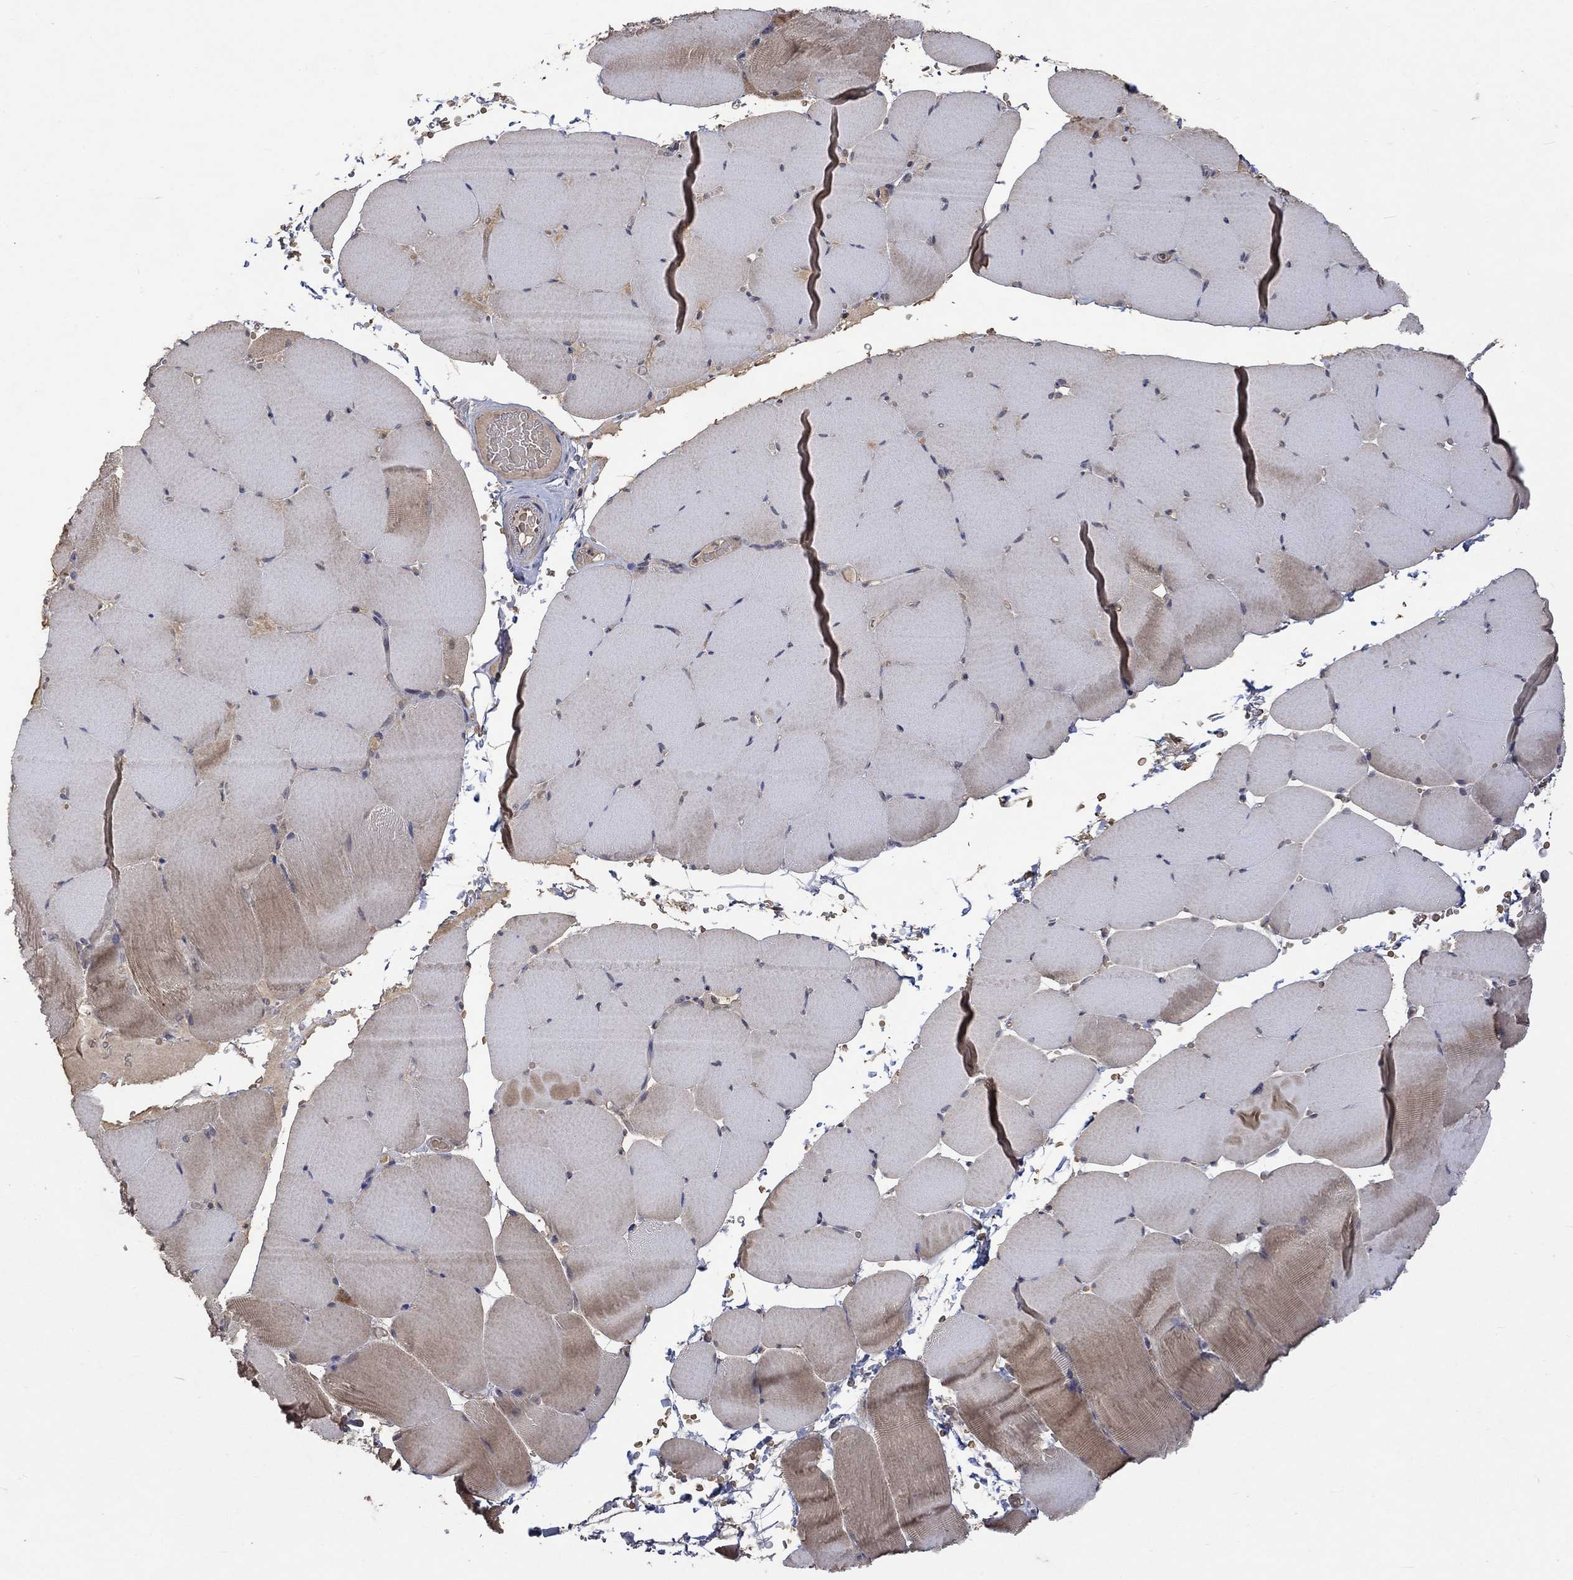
{"staining": {"intensity": "moderate", "quantity": "<25%", "location": "cytoplasmic/membranous"}, "tissue": "skeletal muscle", "cell_type": "Myocytes", "image_type": "normal", "snomed": [{"axis": "morphology", "description": "Normal tissue, NOS"}, {"axis": "topography", "description": "Skeletal muscle"}], "caption": "Moderate cytoplasmic/membranous expression is appreciated in approximately <25% of myocytes in normal skeletal muscle.", "gene": "GRIN2D", "patient": {"sex": "female", "age": 37}}